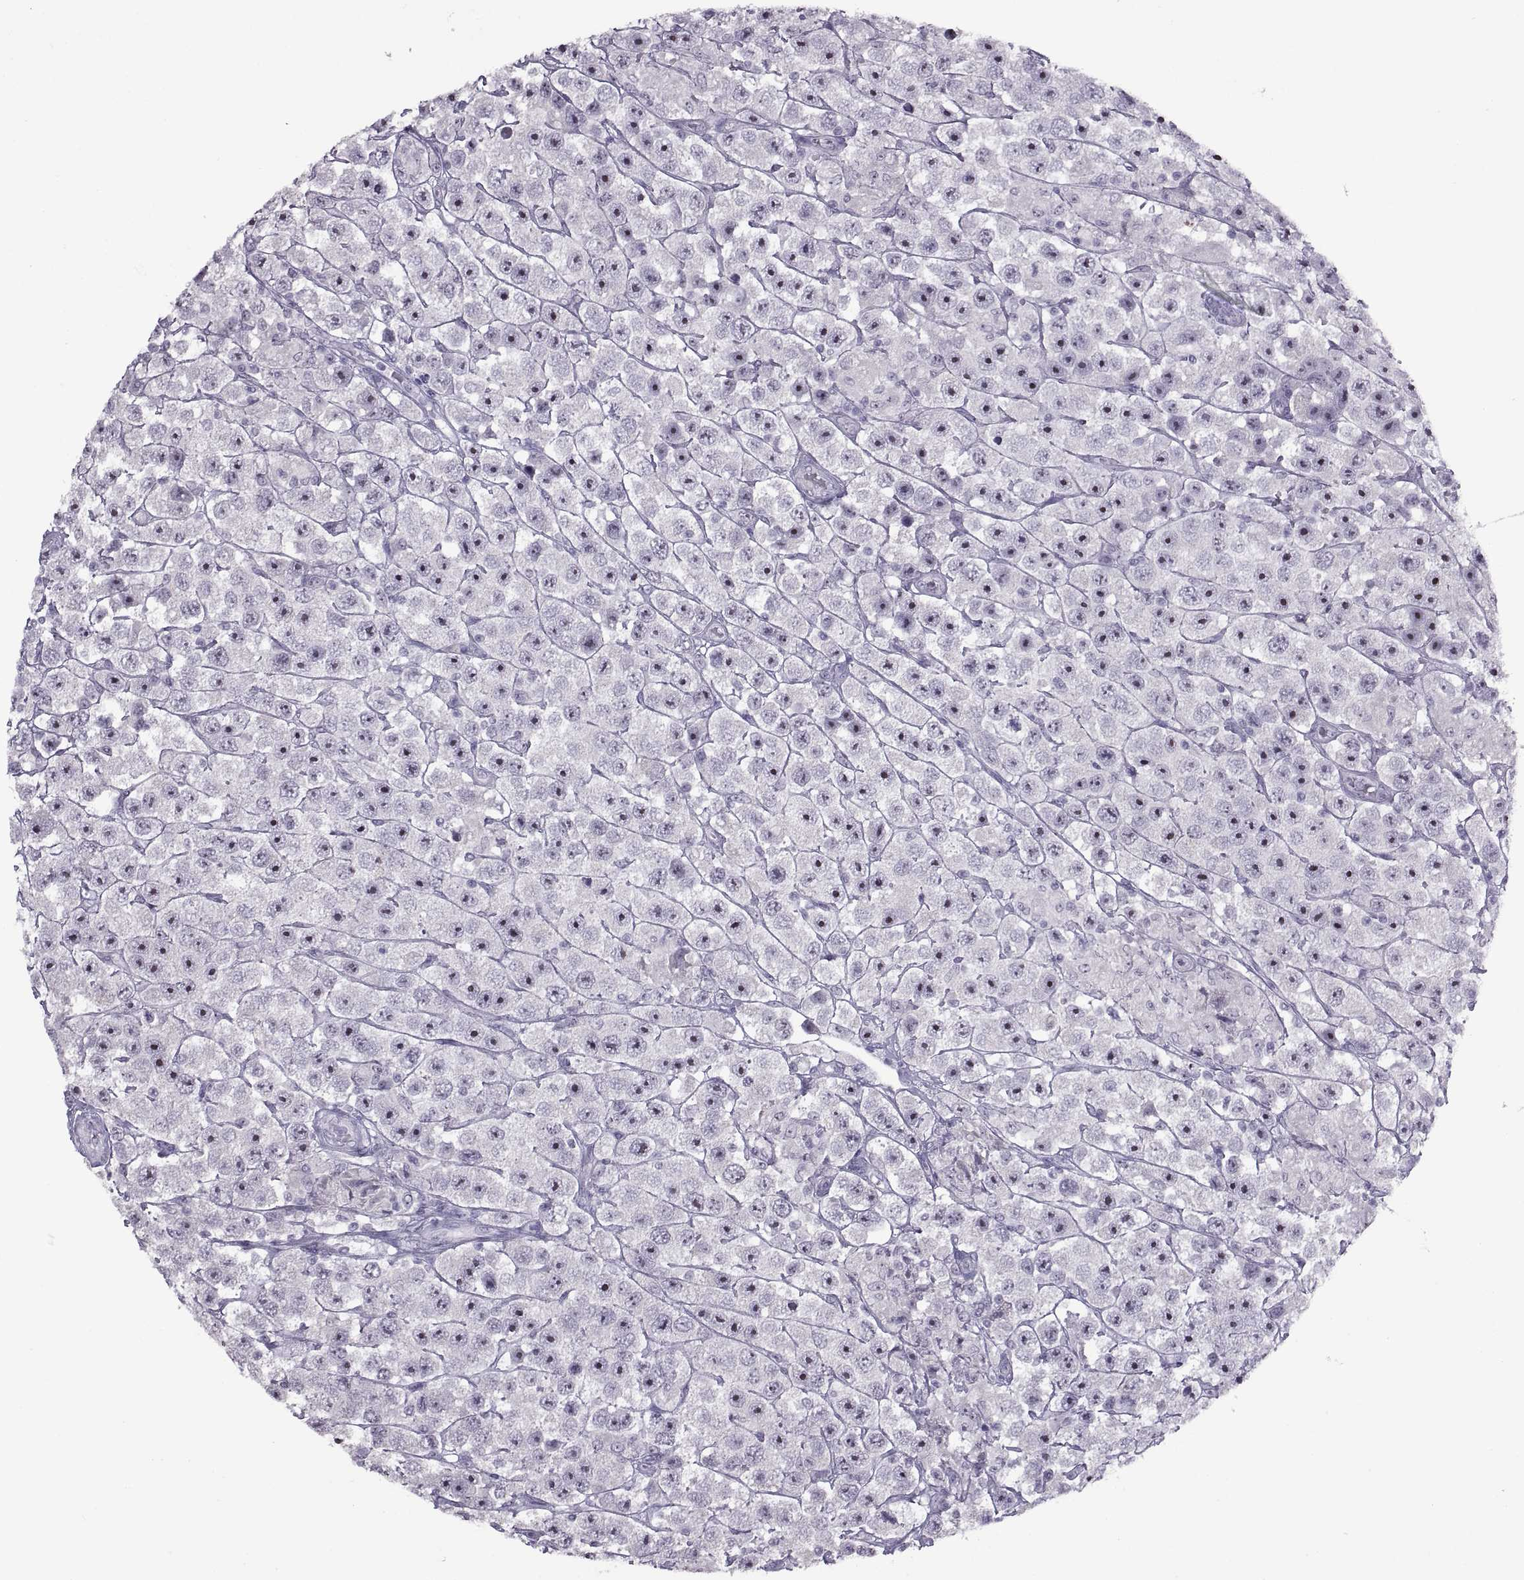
{"staining": {"intensity": "moderate", "quantity": "<25%", "location": "nuclear"}, "tissue": "testis cancer", "cell_type": "Tumor cells", "image_type": "cancer", "snomed": [{"axis": "morphology", "description": "Seminoma, NOS"}, {"axis": "topography", "description": "Testis"}], "caption": "Immunohistochemical staining of testis seminoma reveals moderate nuclear protein positivity in about <25% of tumor cells. The staining was performed using DAB, with brown indicating positive protein expression. Nuclei are stained blue with hematoxylin.", "gene": "ASIC2", "patient": {"sex": "male", "age": 45}}